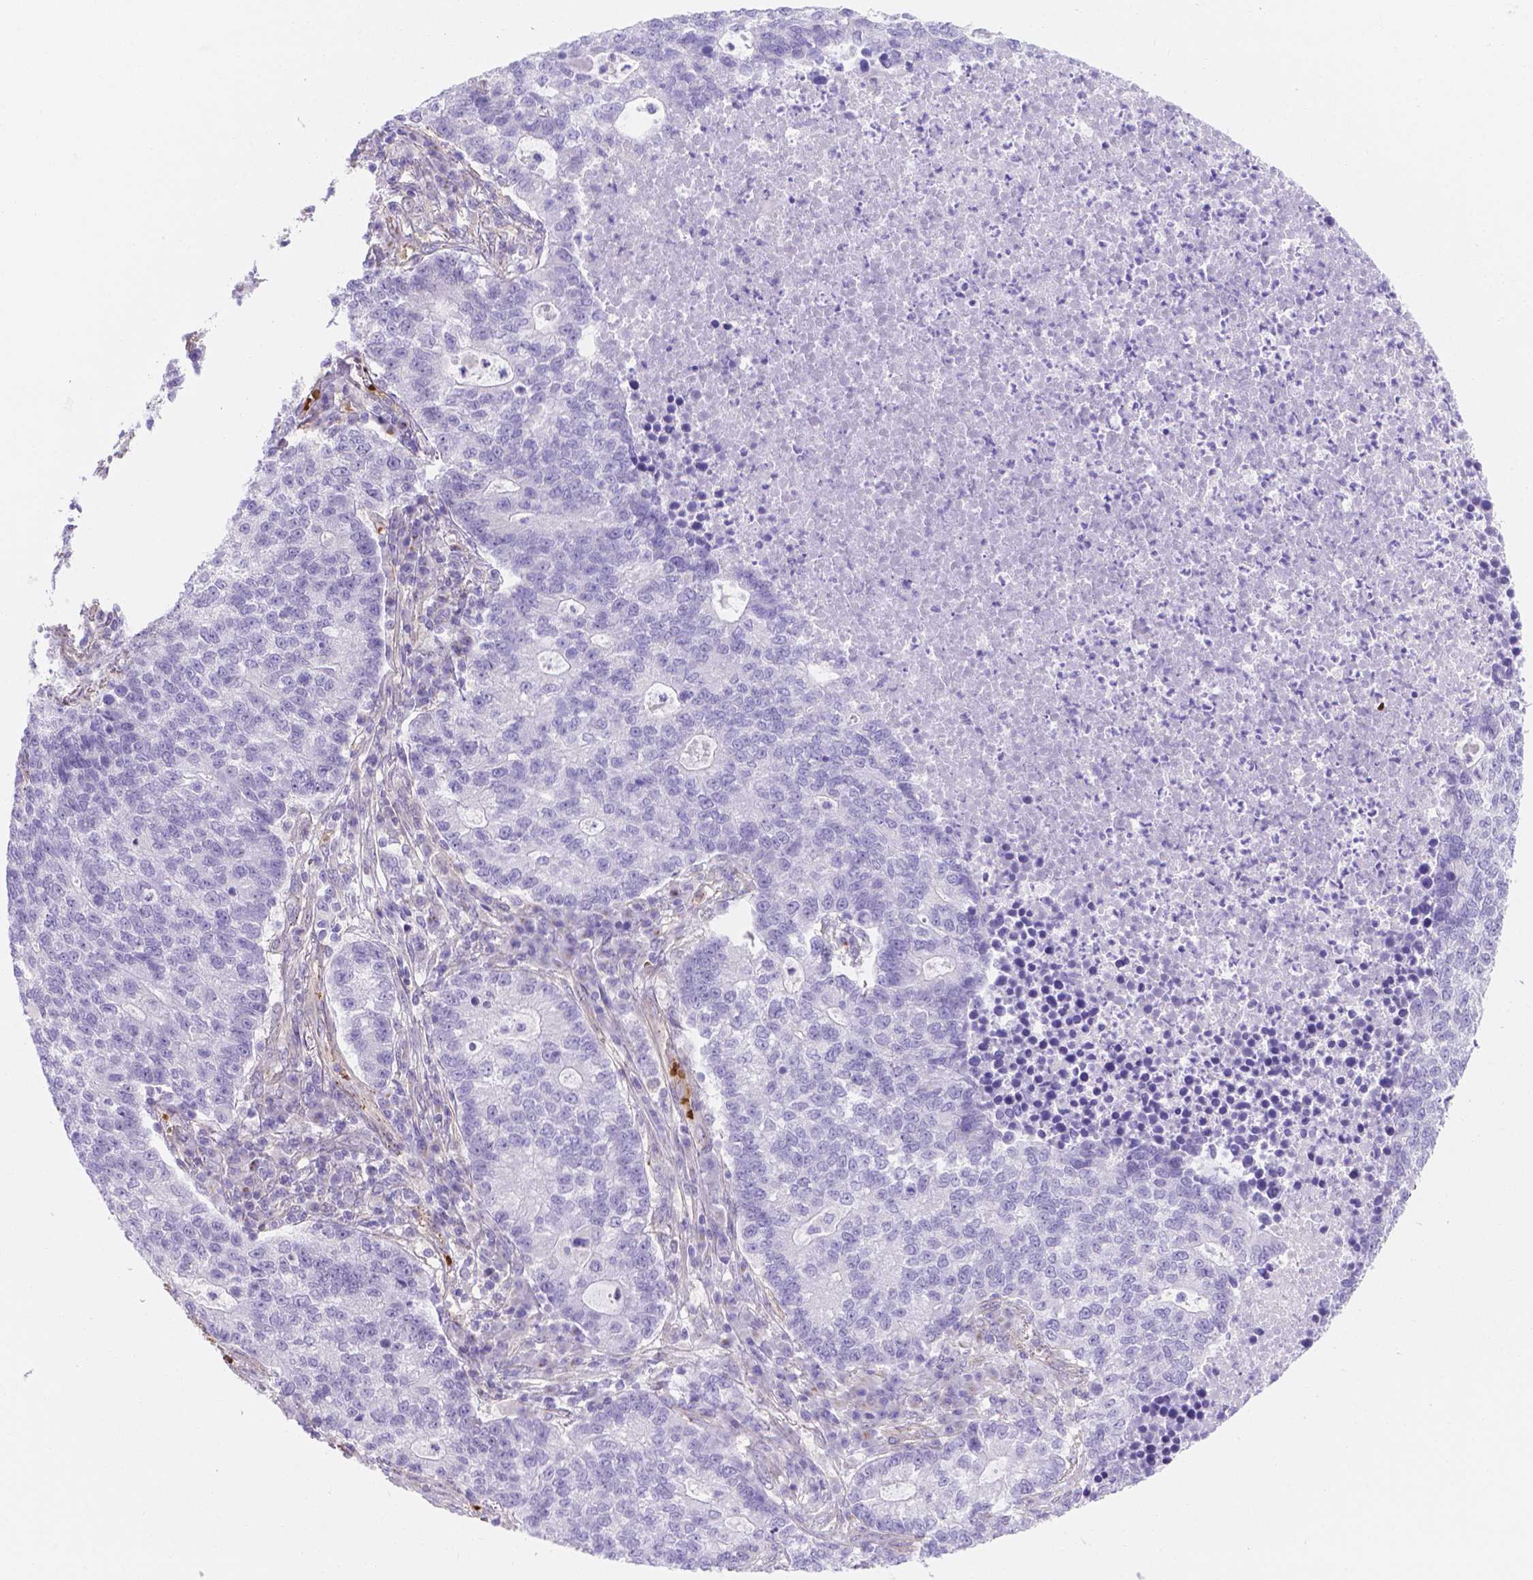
{"staining": {"intensity": "negative", "quantity": "none", "location": "none"}, "tissue": "lung cancer", "cell_type": "Tumor cells", "image_type": "cancer", "snomed": [{"axis": "morphology", "description": "Adenocarcinoma, NOS"}, {"axis": "topography", "description": "Lung"}], "caption": "This histopathology image is of lung cancer stained with IHC to label a protein in brown with the nuclei are counter-stained blue. There is no staining in tumor cells.", "gene": "SLC40A1", "patient": {"sex": "male", "age": 57}}